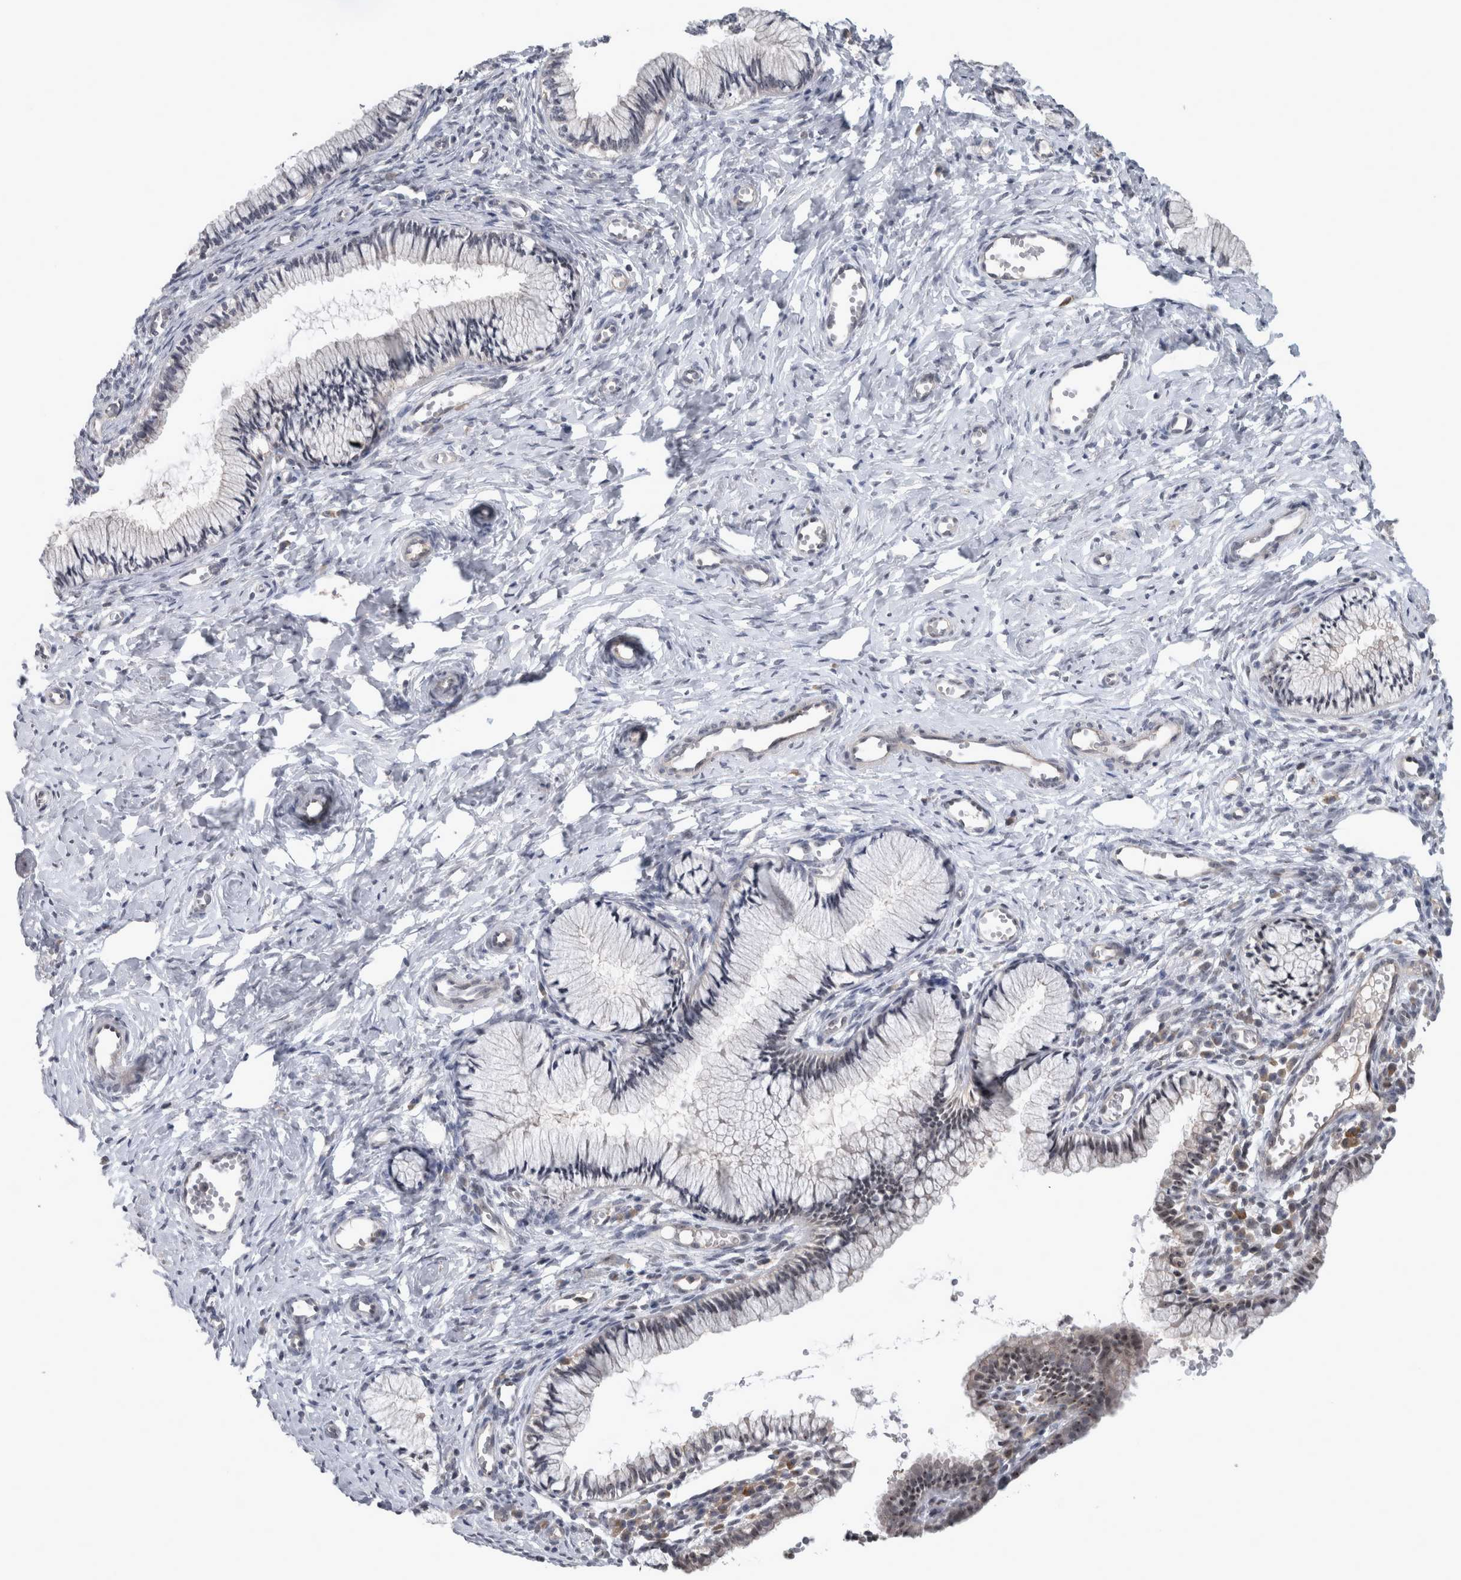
{"staining": {"intensity": "negative", "quantity": "none", "location": "none"}, "tissue": "cervix", "cell_type": "Glandular cells", "image_type": "normal", "snomed": [{"axis": "morphology", "description": "Normal tissue, NOS"}, {"axis": "topography", "description": "Cervix"}], "caption": "This is an IHC image of normal cervix. There is no staining in glandular cells.", "gene": "RBM28", "patient": {"sex": "female", "age": 27}}